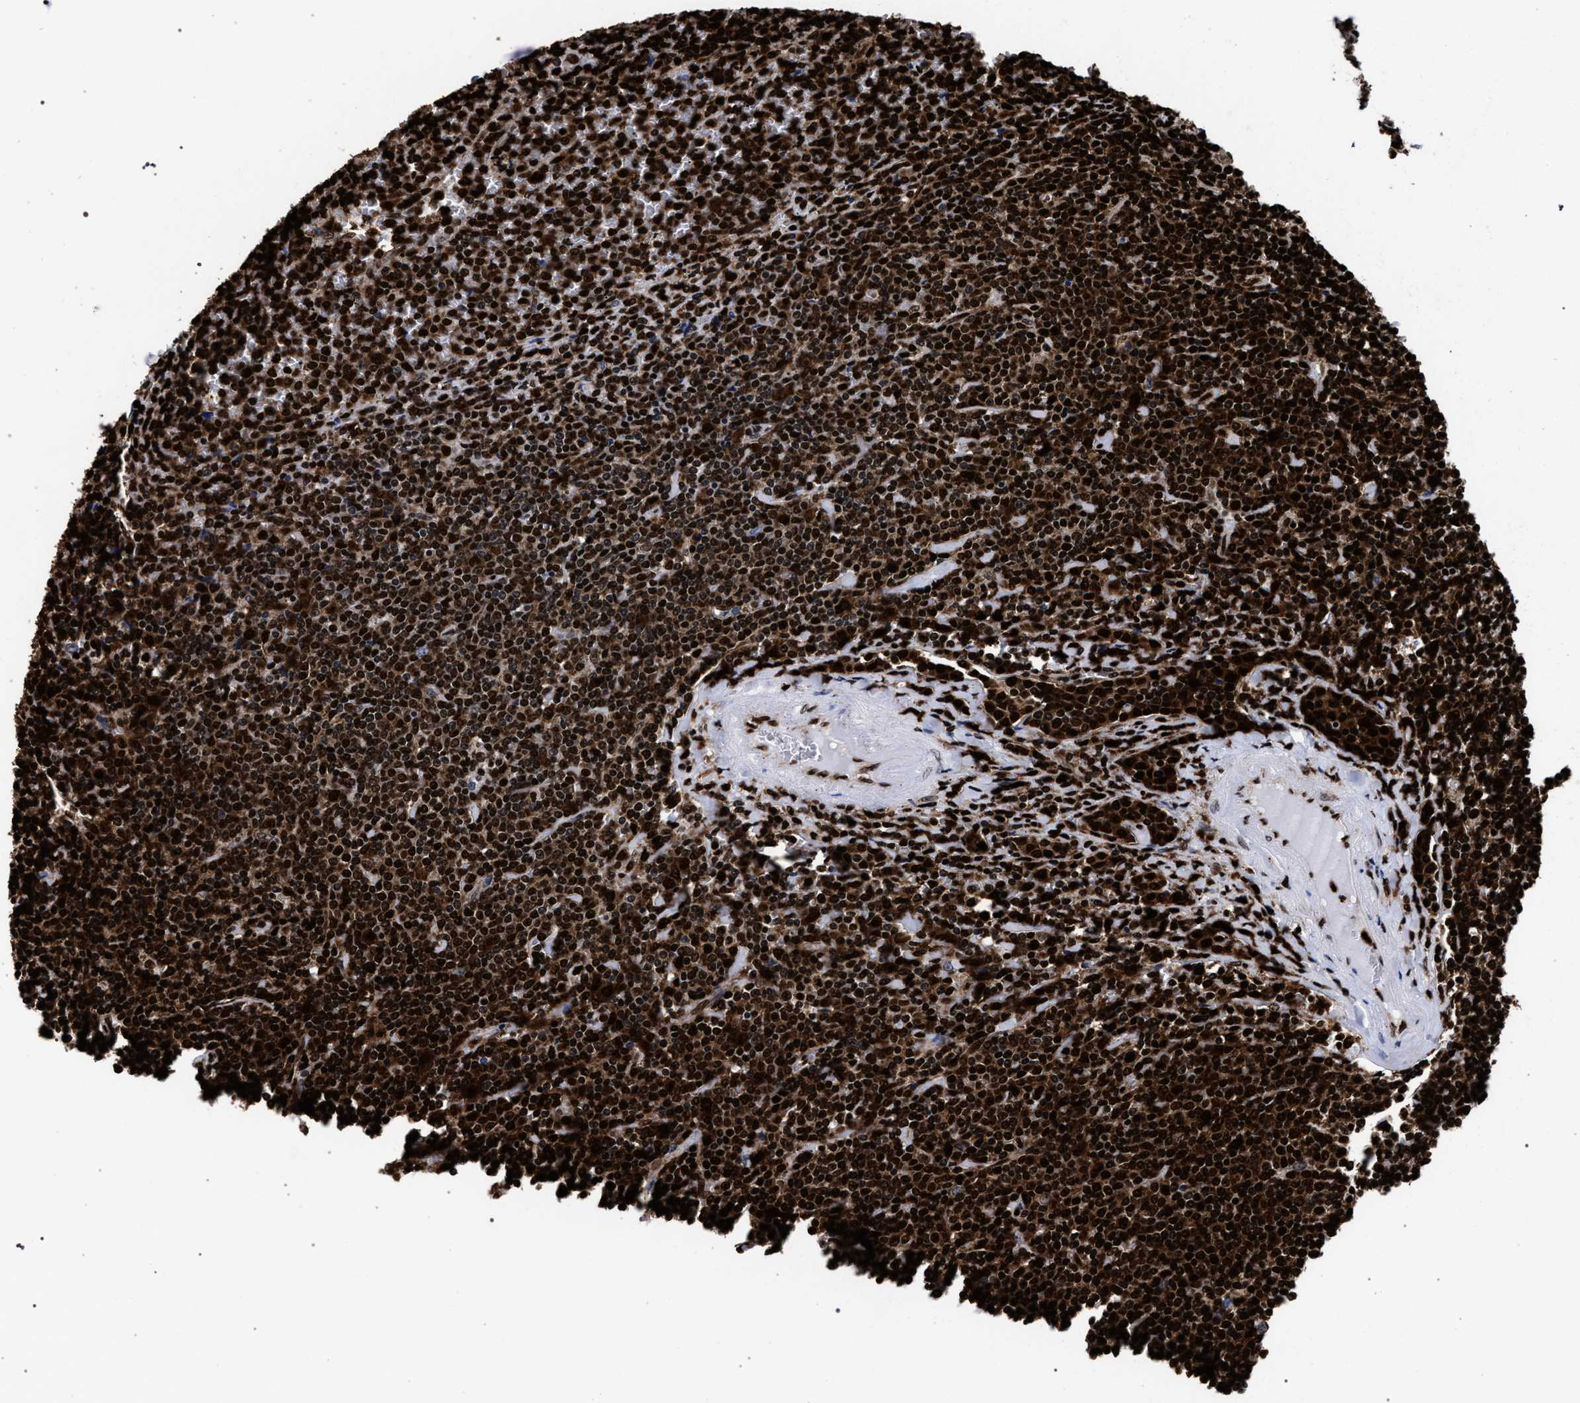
{"staining": {"intensity": "strong", "quantity": ">75%", "location": "cytoplasmic/membranous,nuclear"}, "tissue": "lymphoma", "cell_type": "Tumor cells", "image_type": "cancer", "snomed": [{"axis": "morphology", "description": "Malignant lymphoma, non-Hodgkin's type, Low grade"}, {"axis": "topography", "description": "Spleen"}], "caption": "Protein analysis of malignant lymphoma, non-Hodgkin's type (low-grade) tissue reveals strong cytoplasmic/membranous and nuclear positivity in about >75% of tumor cells.", "gene": "HNRNPA1", "patient": {"sex": "female", "age": 19}}